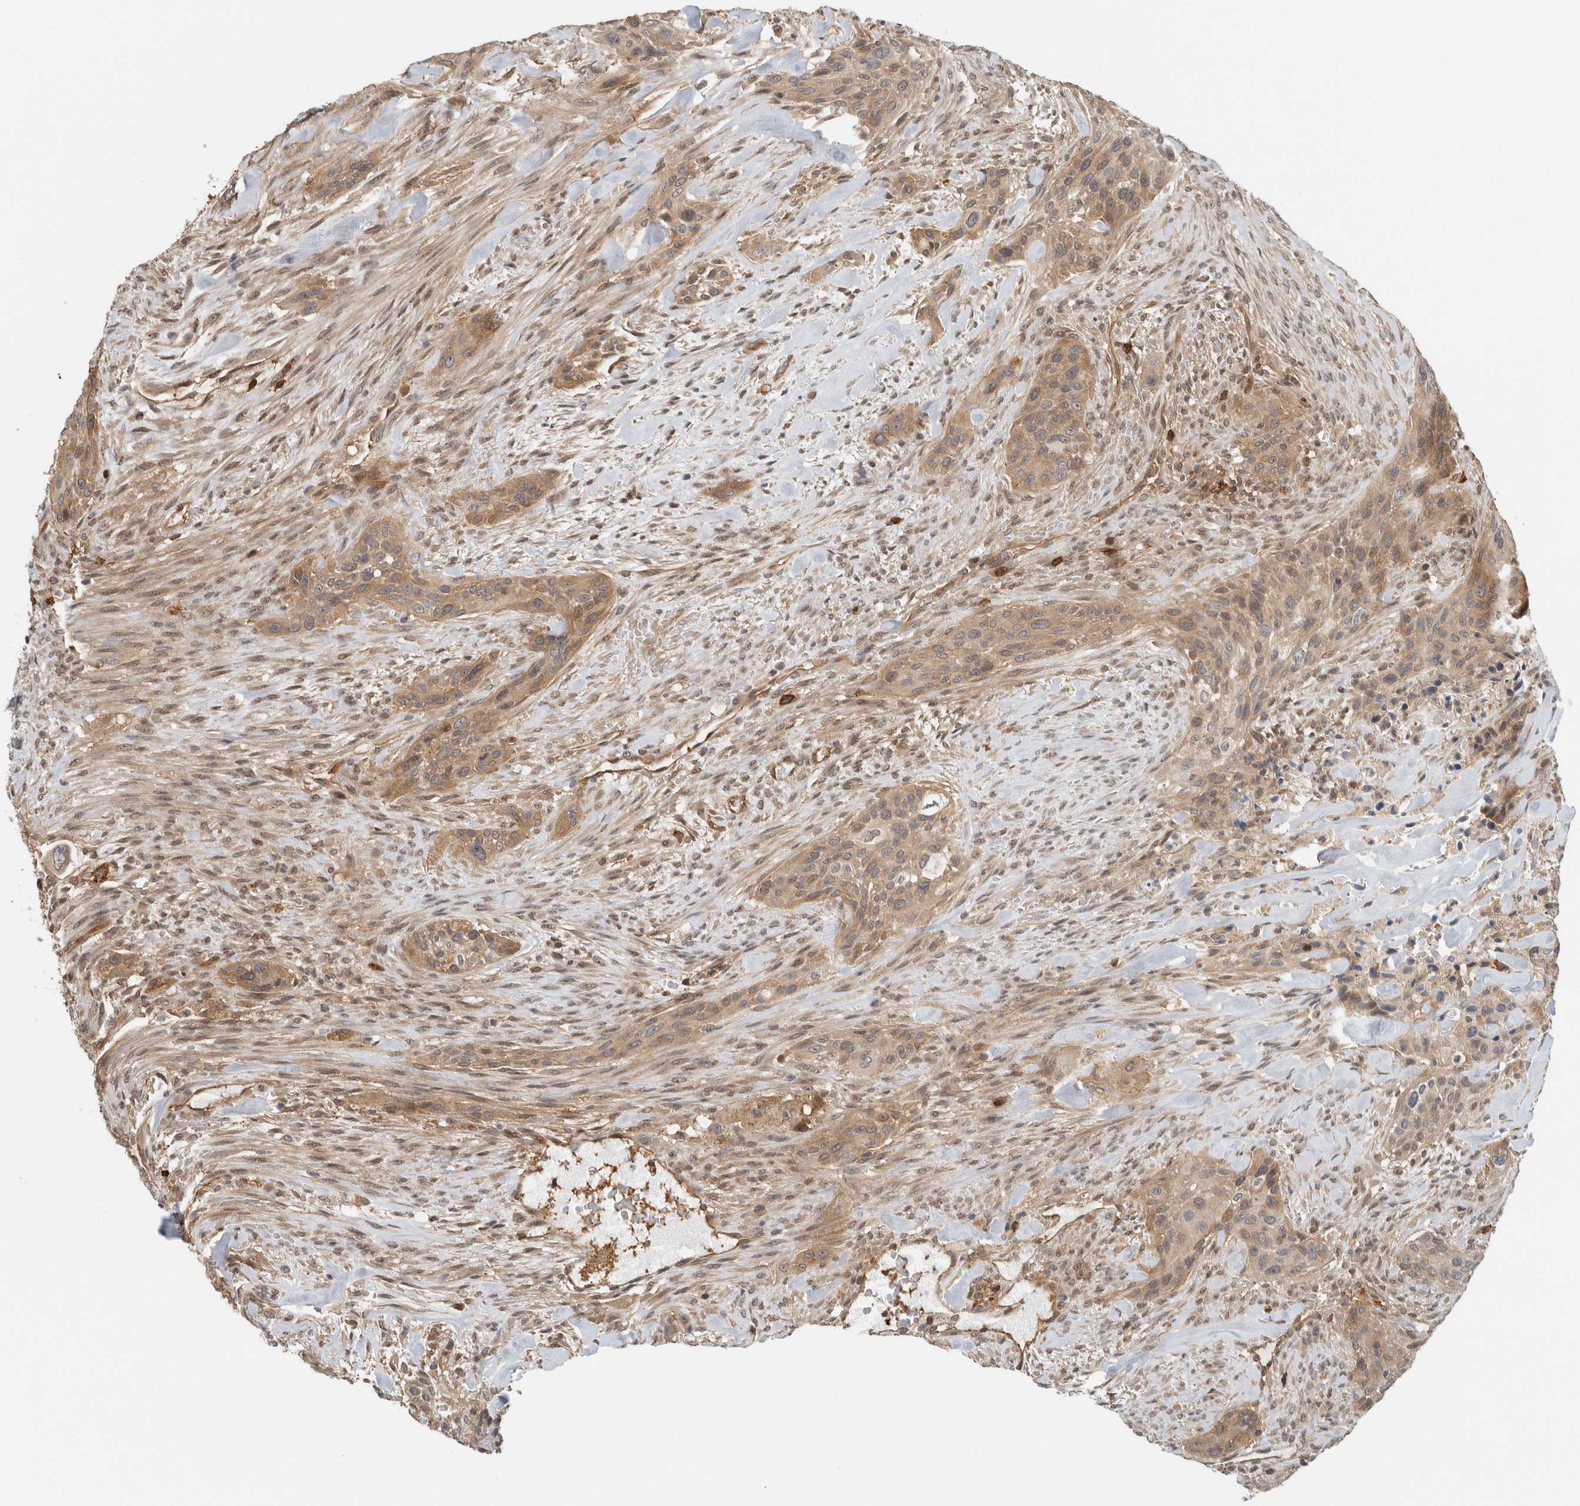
{"staining": {"intensity": "weak", "quantity": ">75%", "location": "cytoplasmic/membranous"}, "tissue": "urothelial cancer", "cell_type": "Tumor cells", "image_type": "cancer", "snomed": [{"axis": "morphology", "description": "Urothelial carcinoma, High grade"}, {"axis": "topography", "description": "Urinary bladder"}], "caption": "IHC (DAB) staining of human high-grade urothelial carcinoma shows weak cytoplasmic/membranous protein expression in about >75% of tumor cells.", "gene": "PFDN4", "patient": {"sex": "male", "age": 35}}